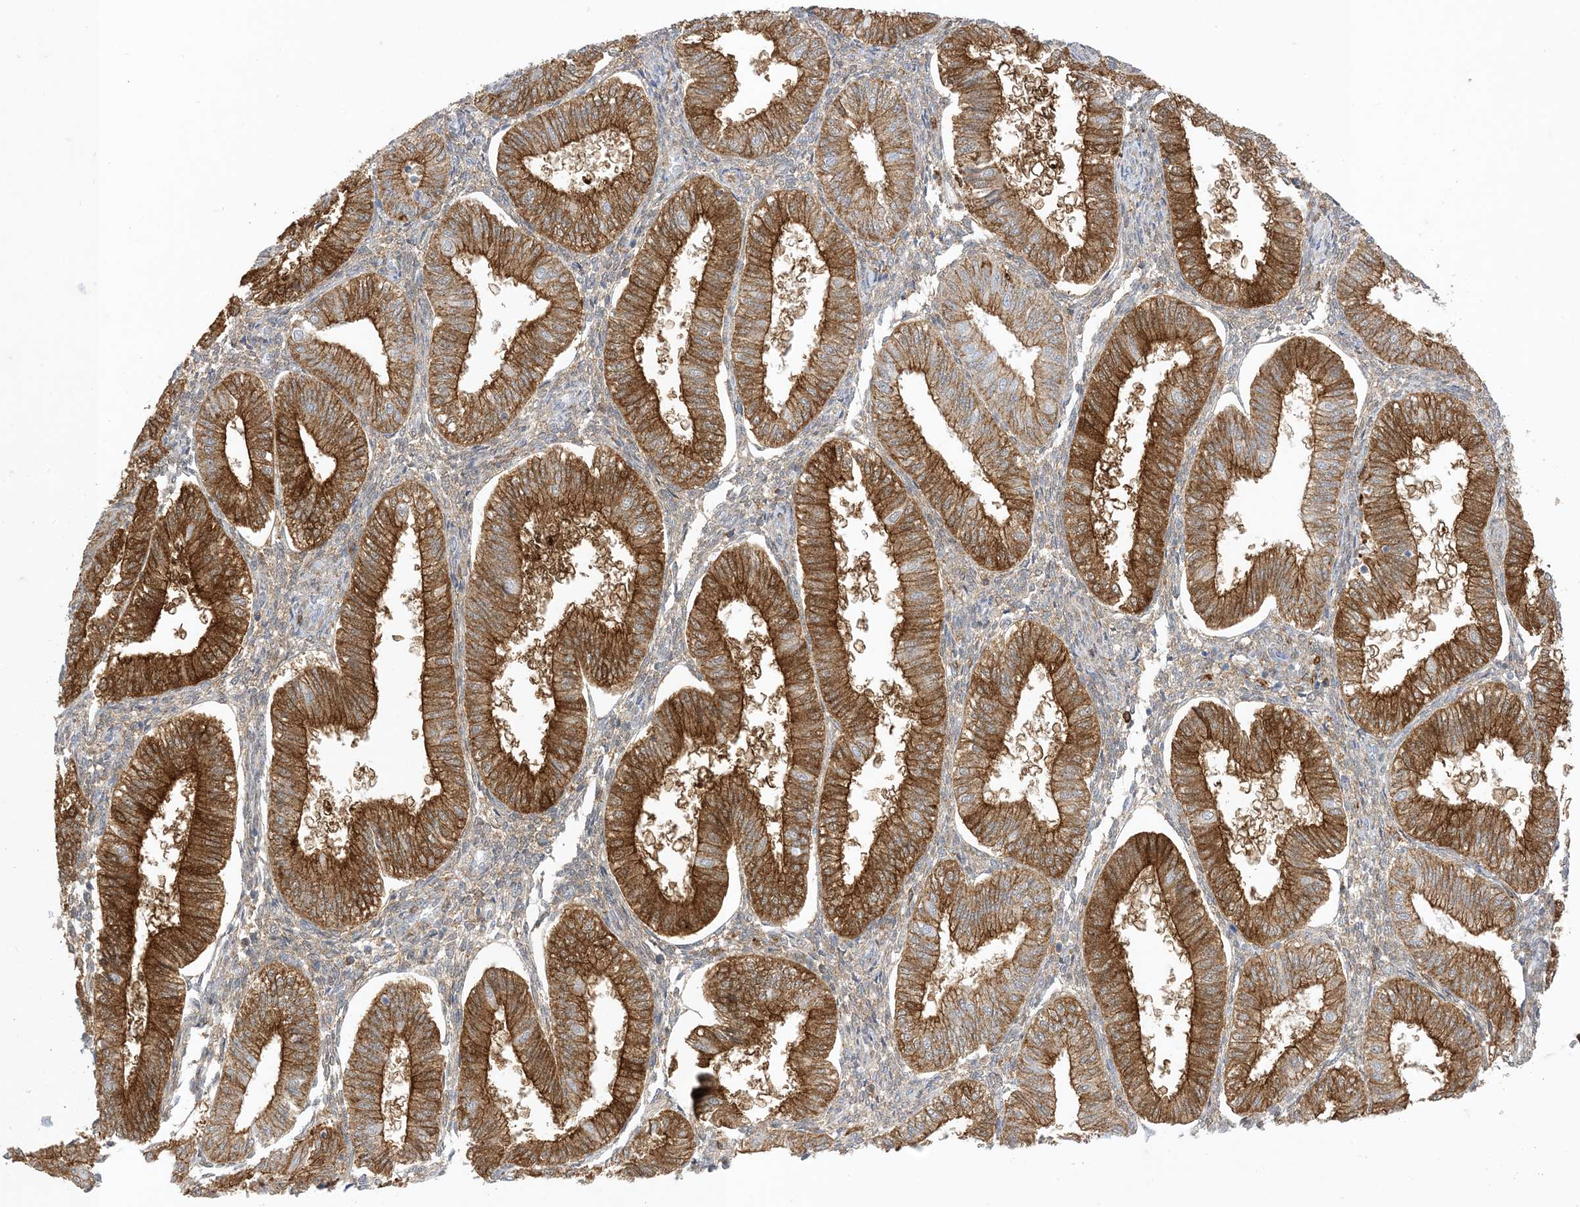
{"staining": {"intensity": "weak", "quantity": "25%-75%", "location": "cytoplasmic/membranous"}, "tissue": "endometrium", "cell_type": "Cells in endometrial stroma", "image_type": "normal", "snomed": [{"axis": "morphology", "description": "Normal tissue, NOS"}, {"axis": "topography", "description": "Endometrium"}], "caption": "Protein analysis of normal endometrium shows weak cytoplasmic/membranous positivity in approximately 25%-75% of cells in endometrial stroma.", "gene": "GSN", "patient": {"sex": "female", "age": 39}}